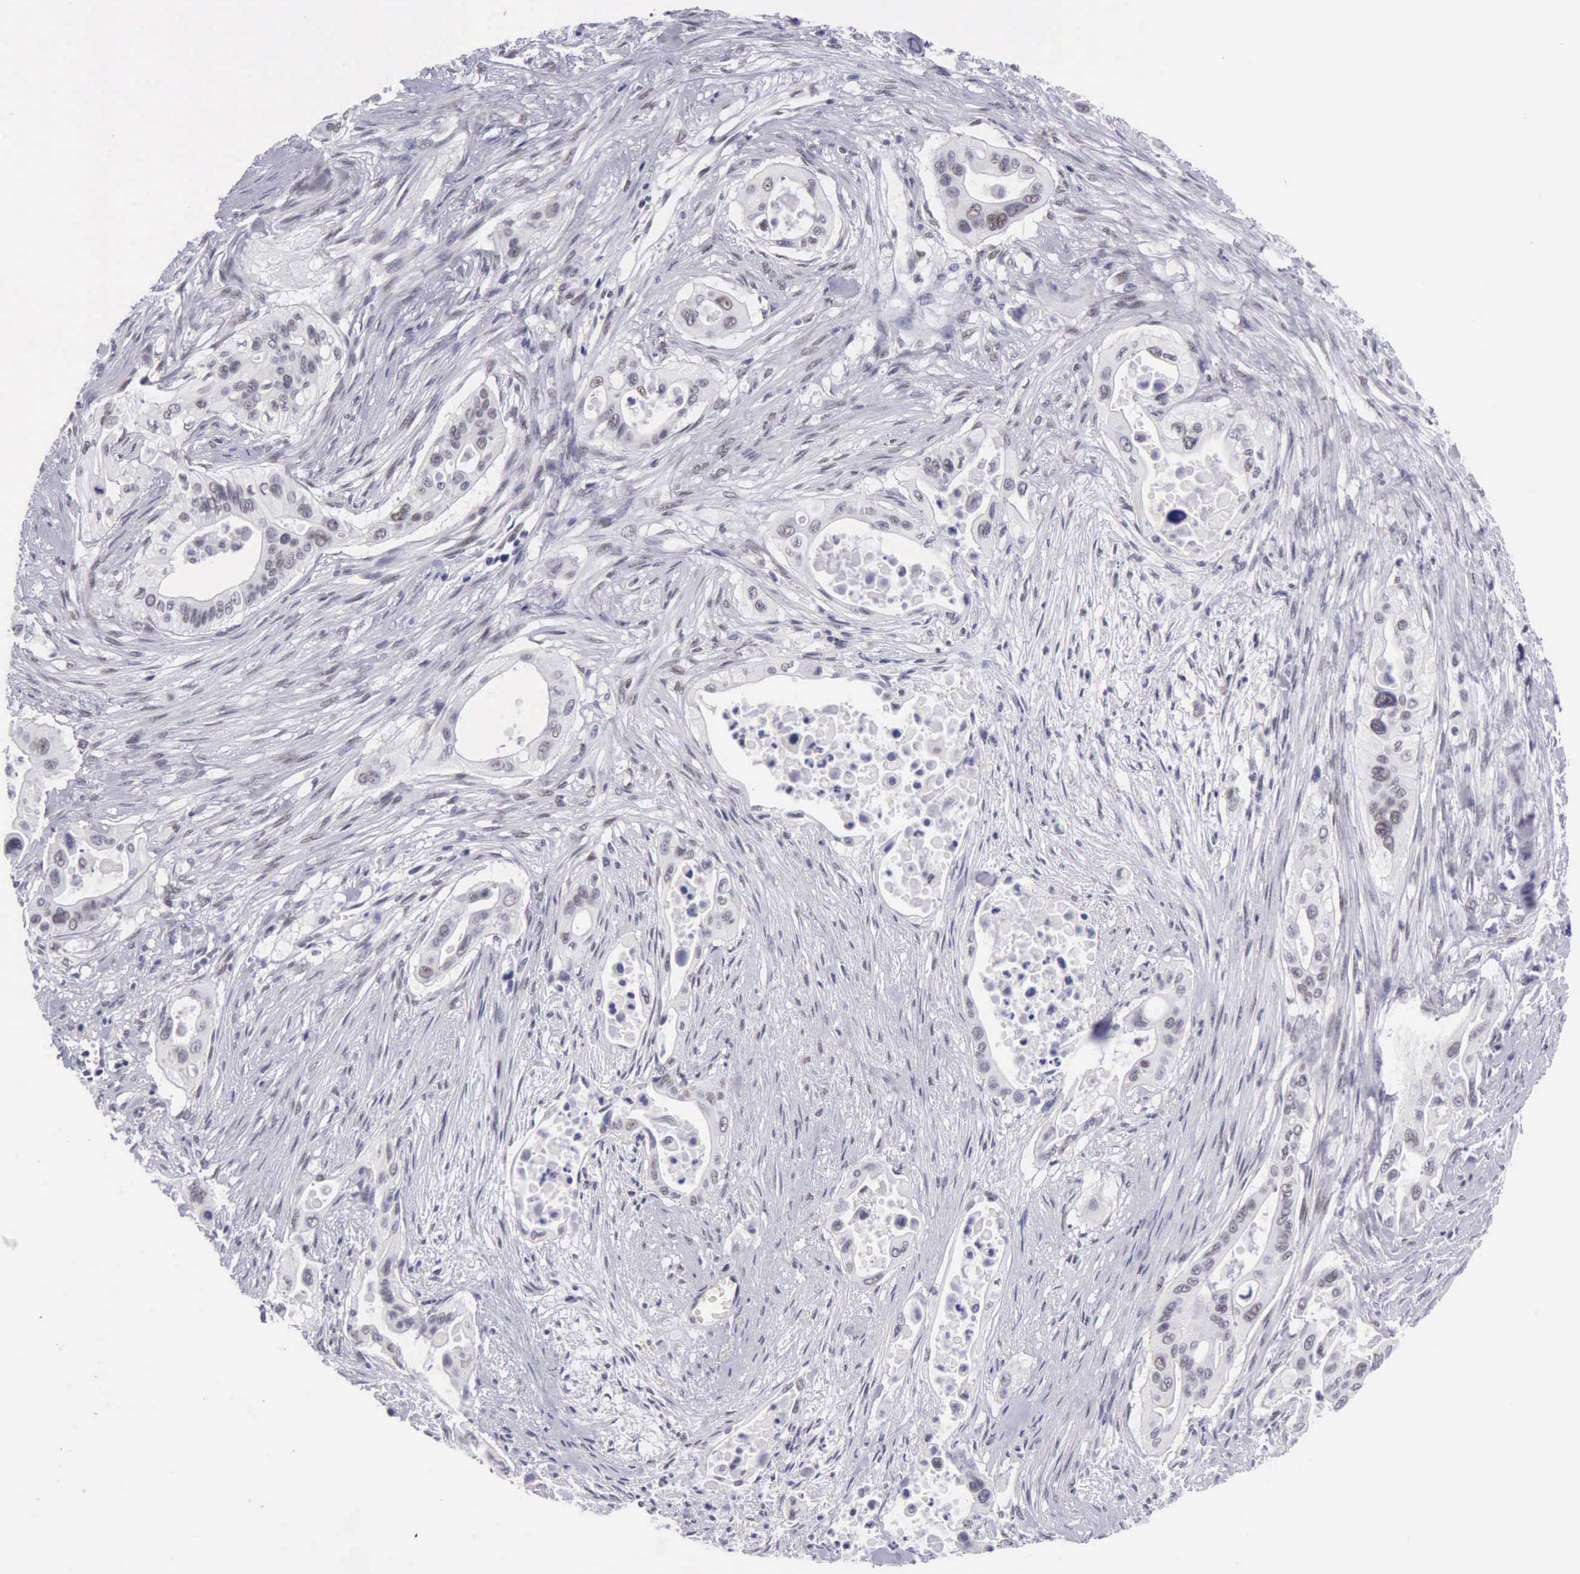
{"staining": {"intensity": "negative", "quantity": "none", "location": "none"}, "tissue": "pancreatic cancer", "cell_type": "Tumor cells", "image_type": "cancer", "snomed": [{"axis": "morphology", "description": "Adenocarcinoma, NOS"}, {"axis": "topography", "description": "Pancreas"}], "caption": "Tumor cells show no significant protein positivity in pancreatic cancer (adenocarcinoma).", "gene": "EP300", "patient": {"sex": "male", "age": 77}}